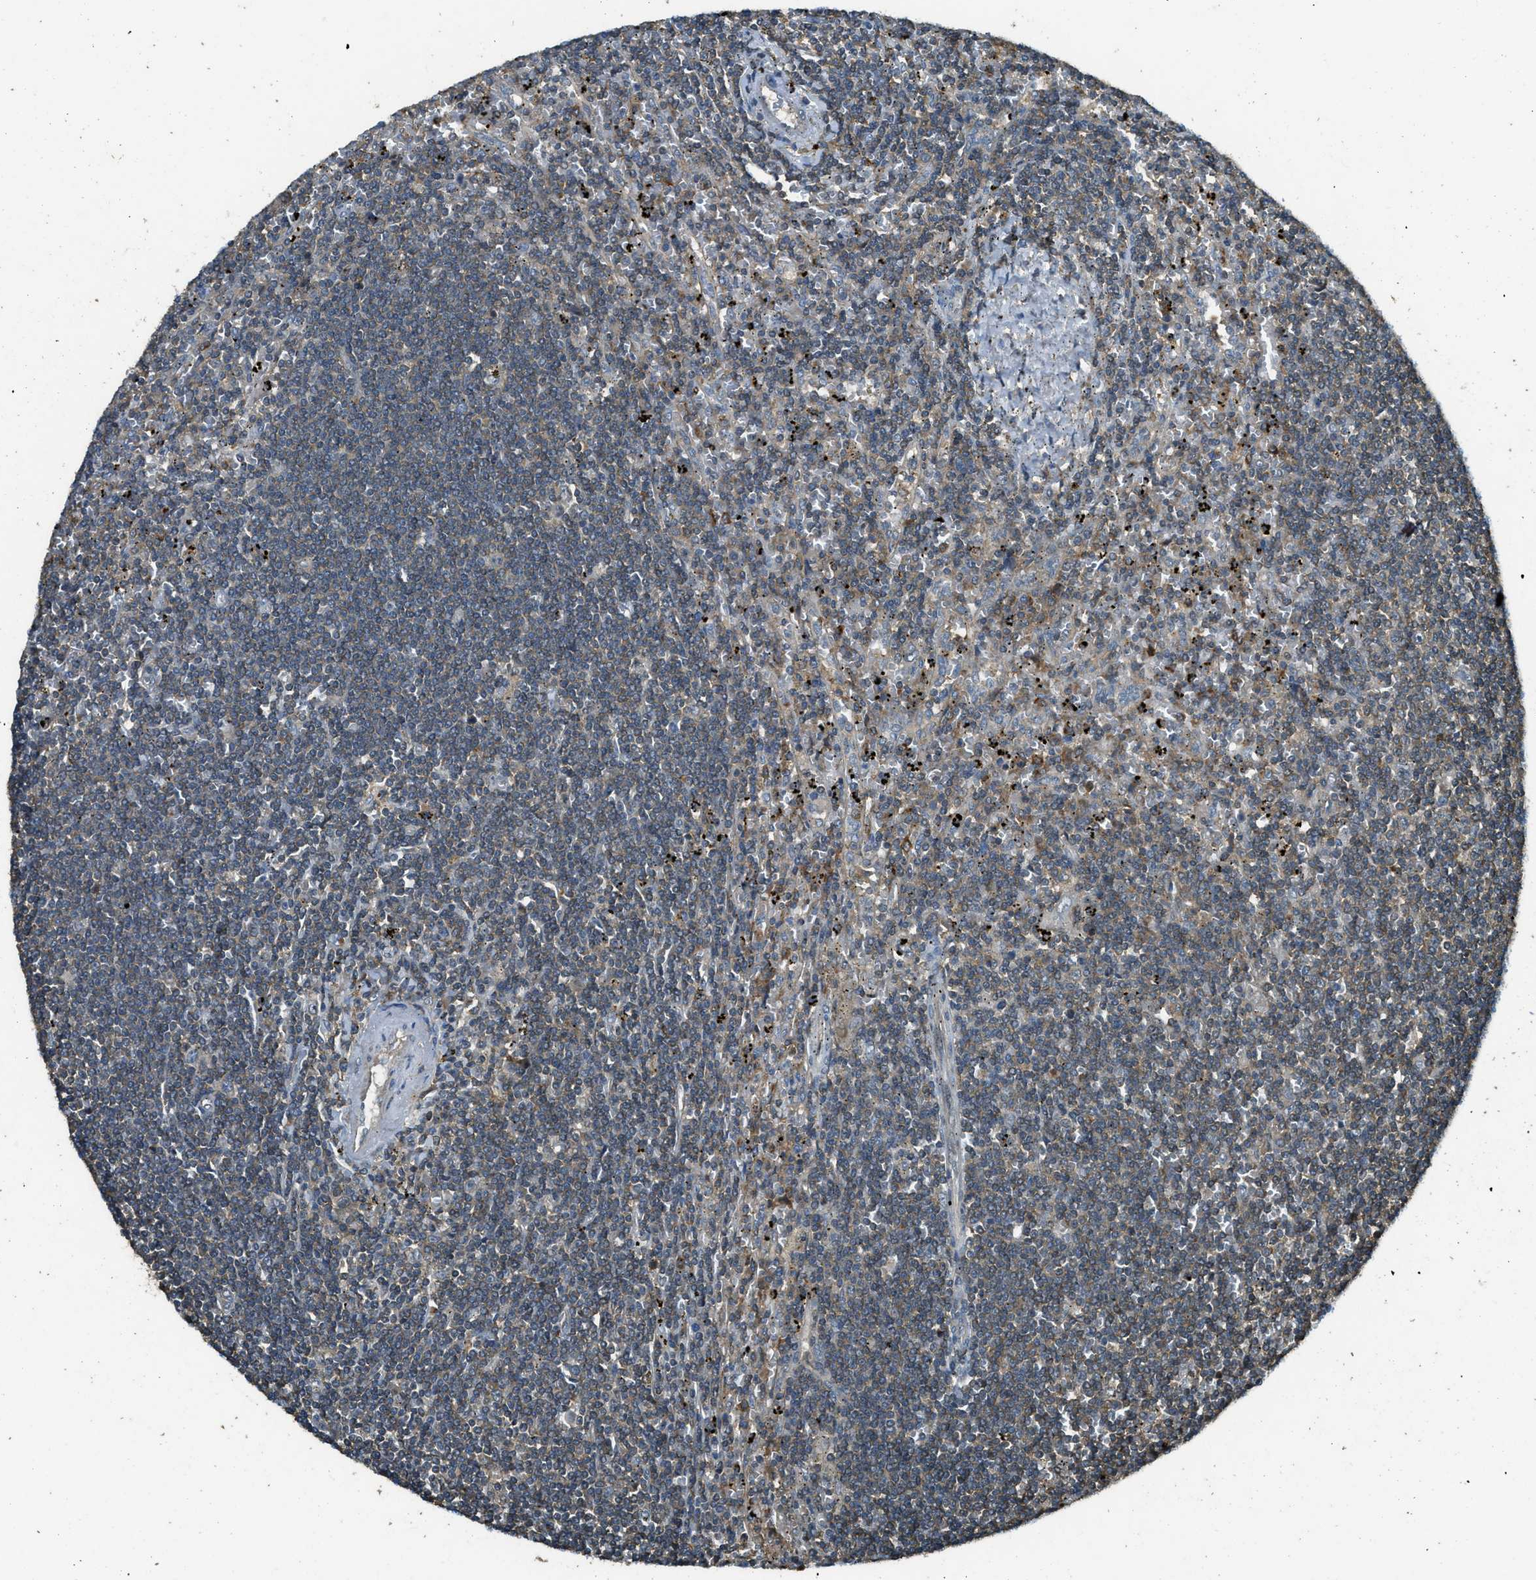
{"staining": {"intensity": "weak", "quantity": "<25%", "location": "cytoplasmic/membranous"}, "tissue": "lymphoma", "cell_type": "Tumor cells", "image_type": "cancer", "snomed": [{"axis": "morphology", "description": "Malignant lymphoma, non-Hodgkin's type, Low grade"}, {"axis": "topography", "description": "Spleen"}], "caption": "This is an IHC histopathology image of human lymphoma. There is no positivity in tumor cells.", "gene": "PPP6R3", "patient": {"sex": "male", "age": 76}}